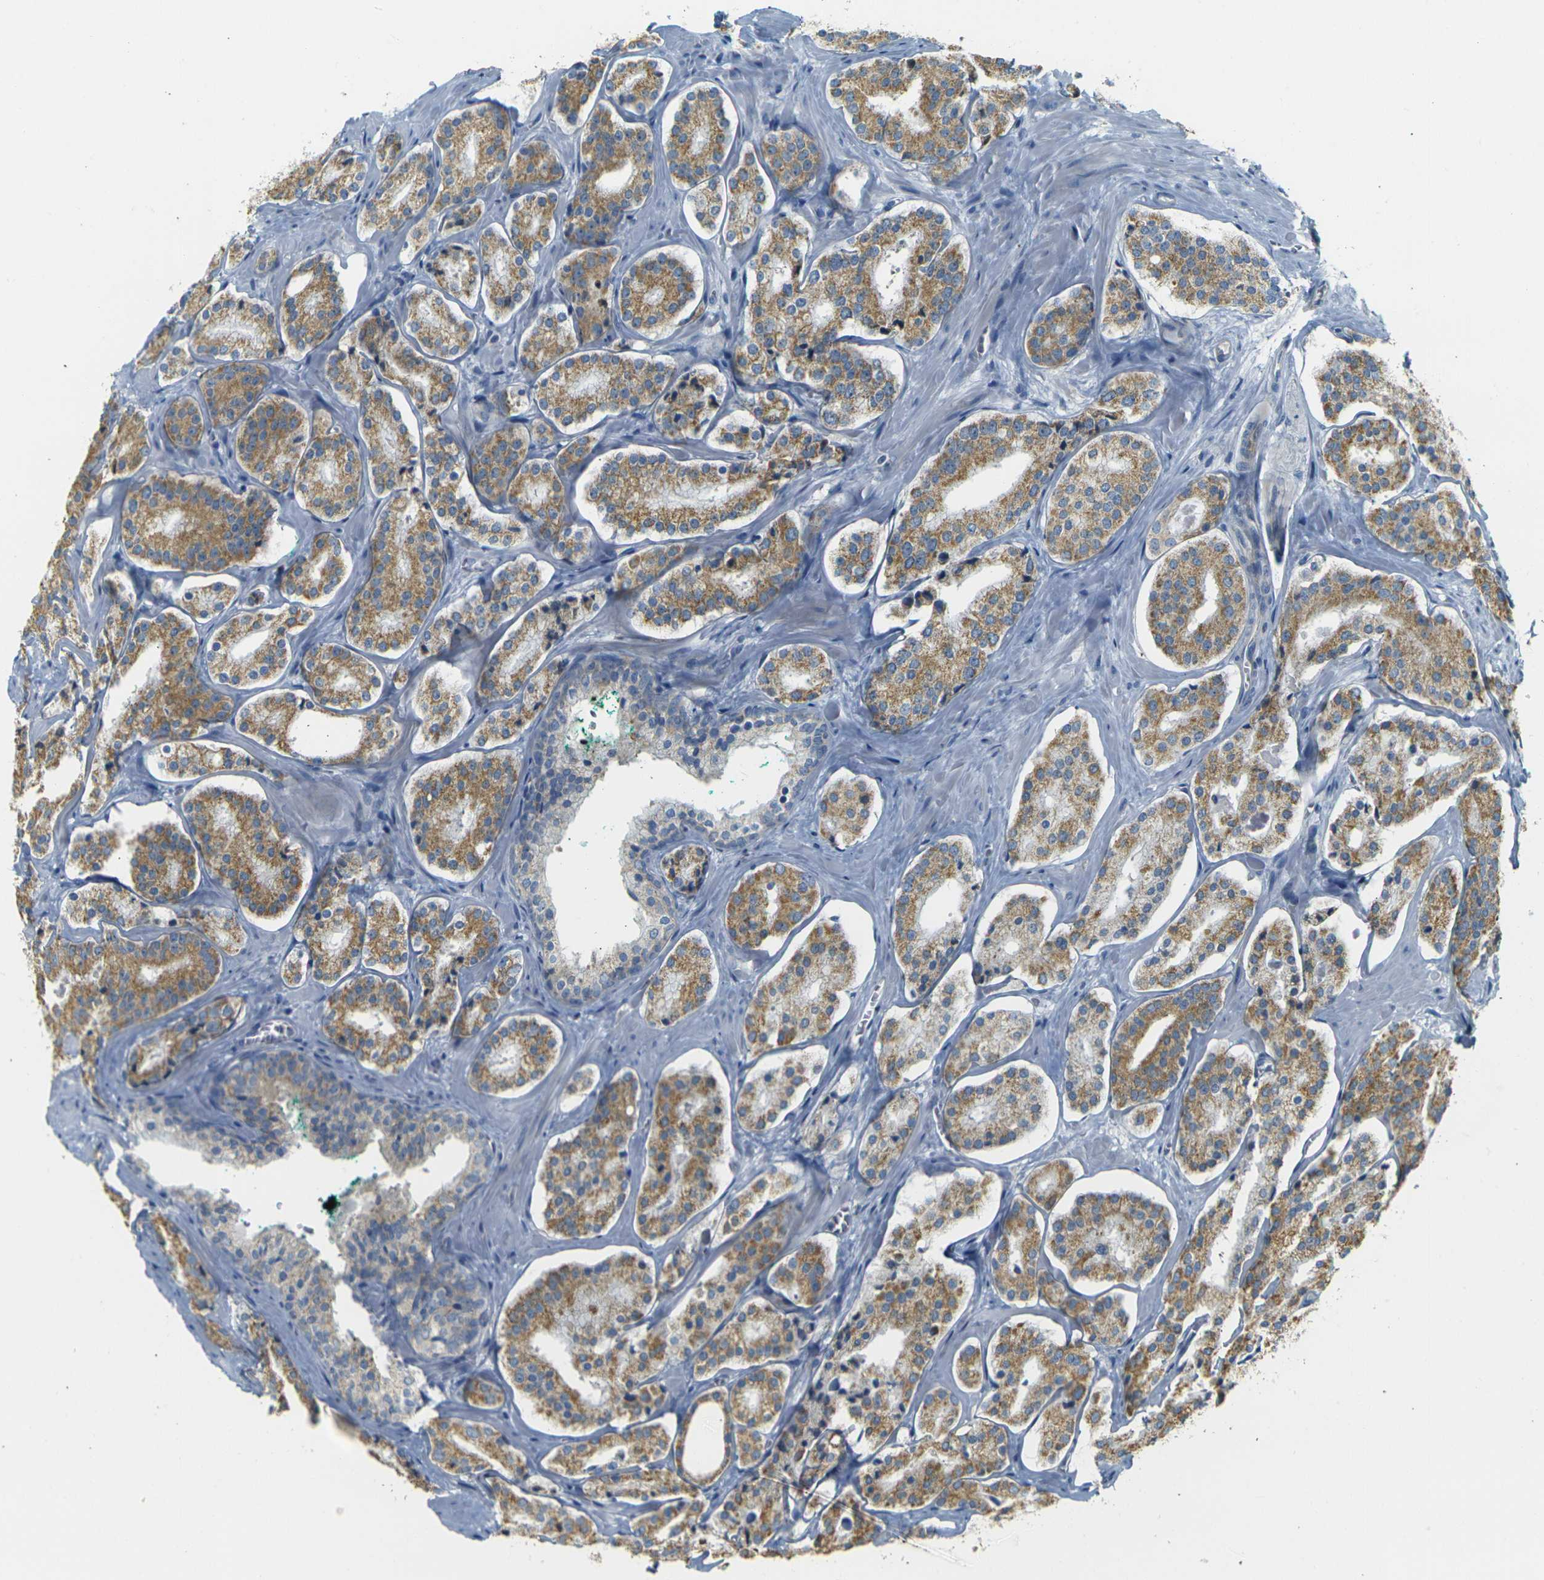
{"staining": {"intensity": "moderate", "quantity": ">75%", "location": "cytoplasmic/membranous"}, "tissue": "prostate cancer", "cell_type": "Tumor cells", "image_type": "cancer", "snomed": [{"axis": "morphology", "description": "Adenocarcinoma, High grade"}, {"axis": "topography", "description": "Prostate"}], "caption": "Prostate adenocarcinoma (high-grade) tissue shows moderate cytoplasmic/membranous positivity in about >75% of tumor cells The staining was performed using DAB (3,3'-diaminobenzidine) to visualize the protein expression in brown, while the nuclei were stained in blue with hematoxylin (Magnification: 20x).", "gene": "PARD6B", "patient": {"sex": "male", "age": 60}}